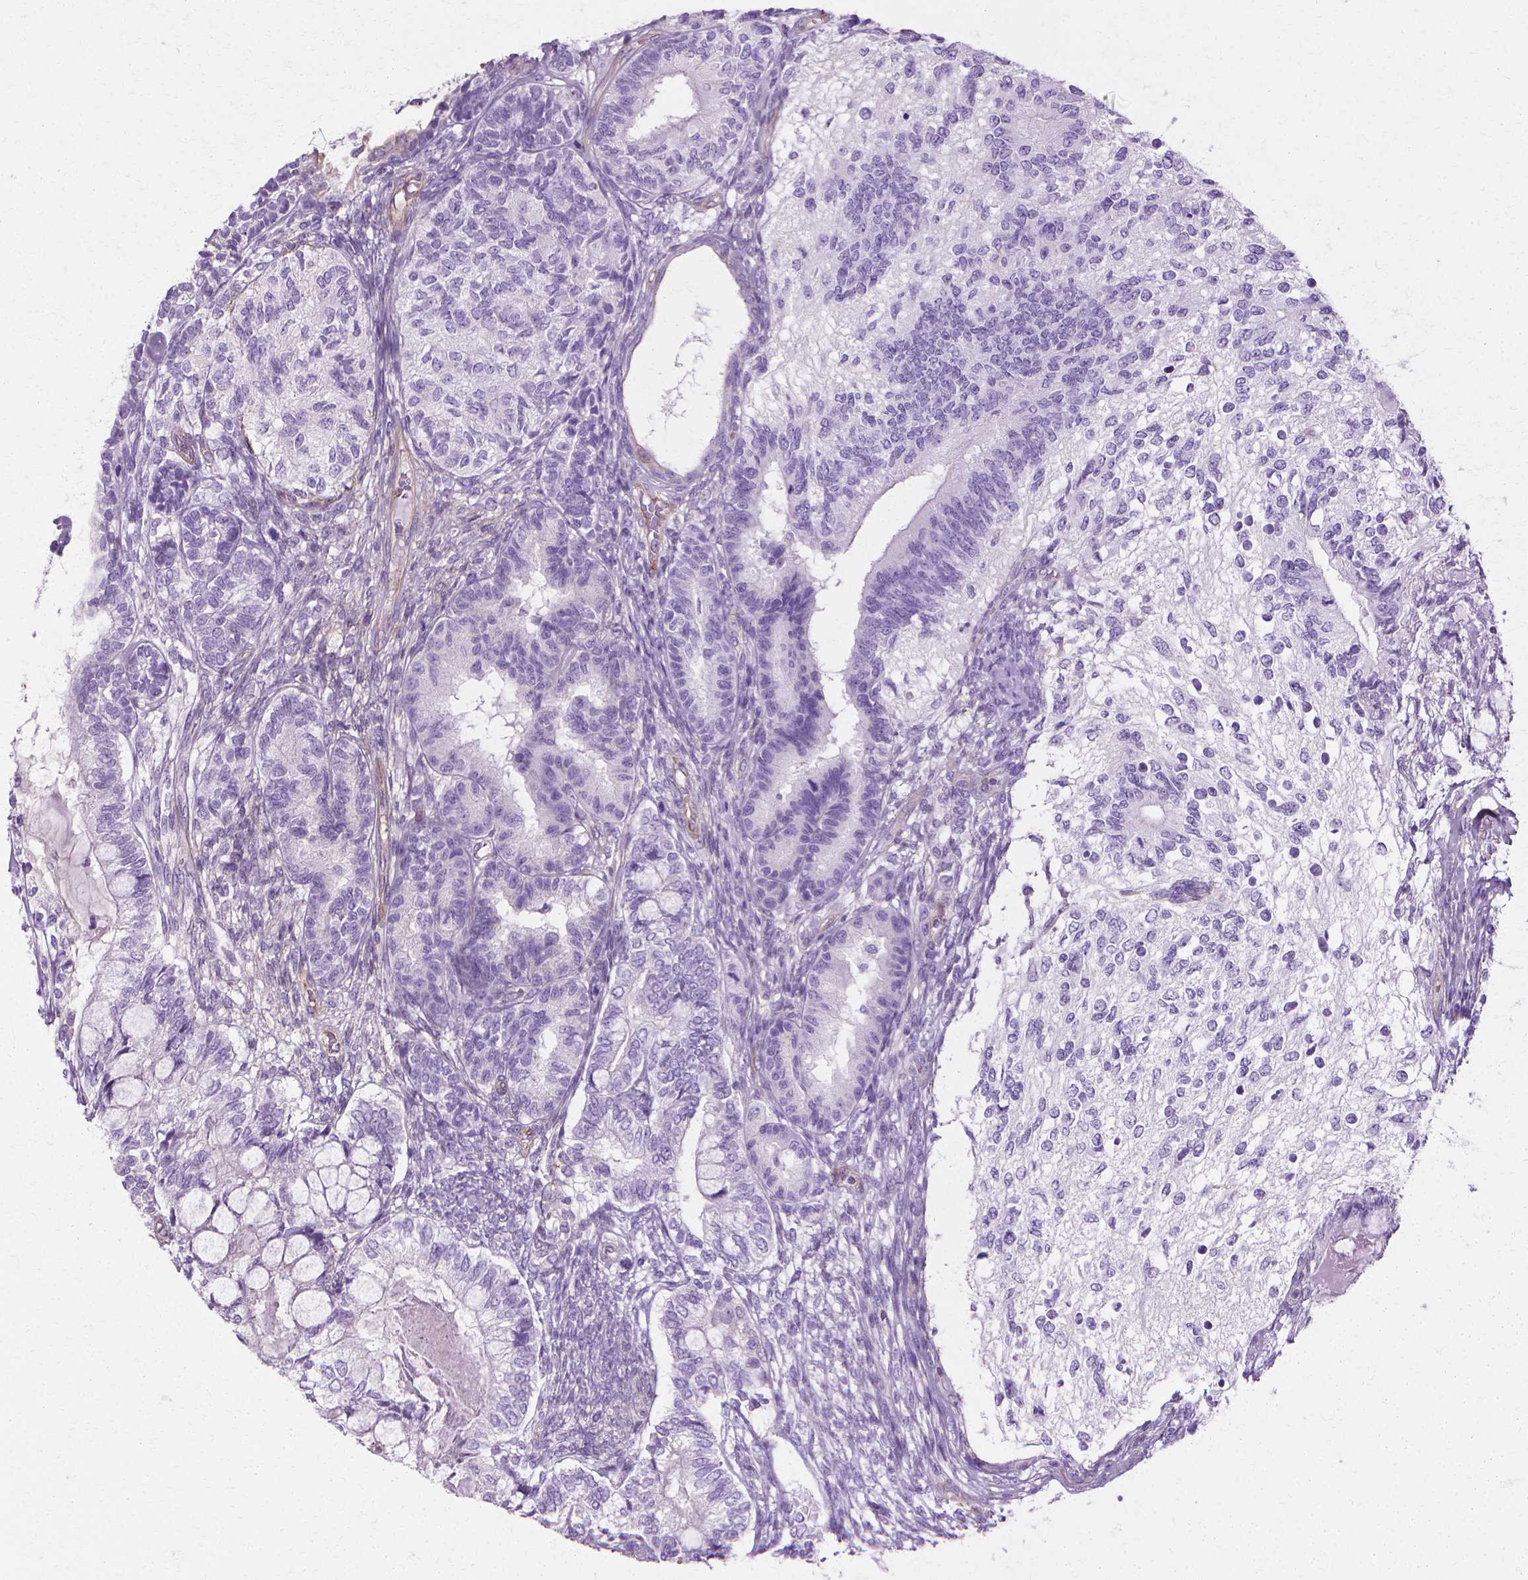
{"staining": {"intensity": "negative", "quantity": "none", "location": "none"}, "tissue": "testis cancer", "cell_type": "Tumor cells", "image_type": "cancer", "snomed": [{"axis": "morphology", "description": "Seminoma, NOS"}, {"axis": "morphology", "description": "Carcinoma, Embryonal, NOS"}, {"axis": "topography", "description": "Testis"}], "caption": "A high-resolution micrograph shows immunohistochemistry staining of testis seminoma, which displays no significant expression in tumor cells. (DAB immunohistochemistry, high magnification).", "gene": "CFAP157", "patient": {"sex": "male", "age": 41}}